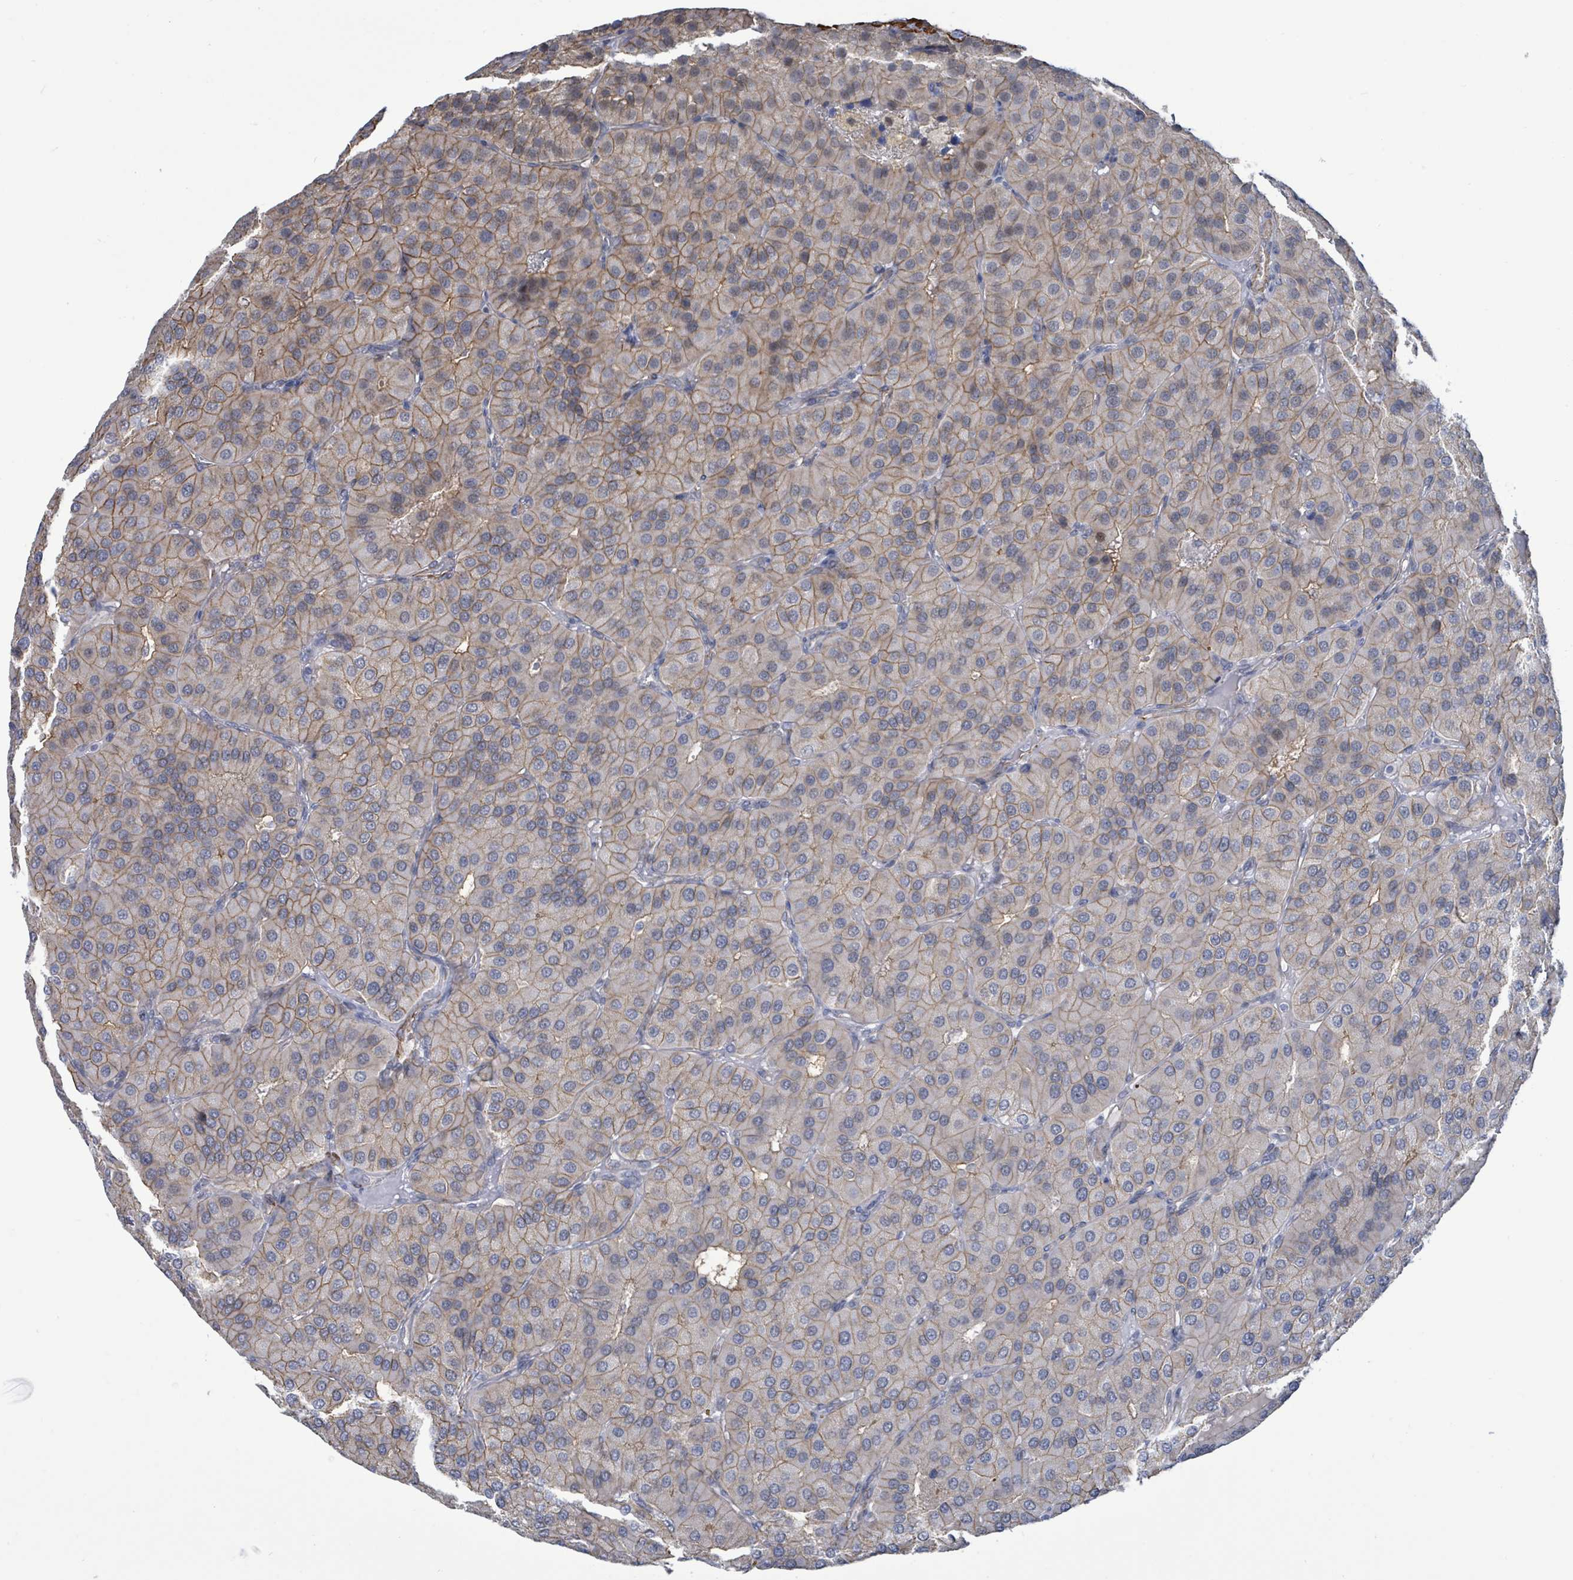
{"staining": {"intensity": "moderate", "quantity": ">75%", "location": "cytoplasmic/membranous"}, "tissue": "parathyroid gland", "cell_type": "Glandular cells", "image_type": "normal", "snomed": [{"axis": "morphology", "description": "Normal tissue, NOS"}, {"axis": "morphology", "description": "Adenoma, NOS"}, {"axis": "topography", "description": "Parathyroid gland"}], "caption": "An IHC micrograph of benign tissue is shown. Protein staining in brown highlights moderate cytoplasmic/membranous positivity in parathyroid gland within glandular cells. (Brightfield microscopy of DAB IHC at high magnification).", "gene": "DMRTC1B", "patient": {"sex": "female", "age": 86}}